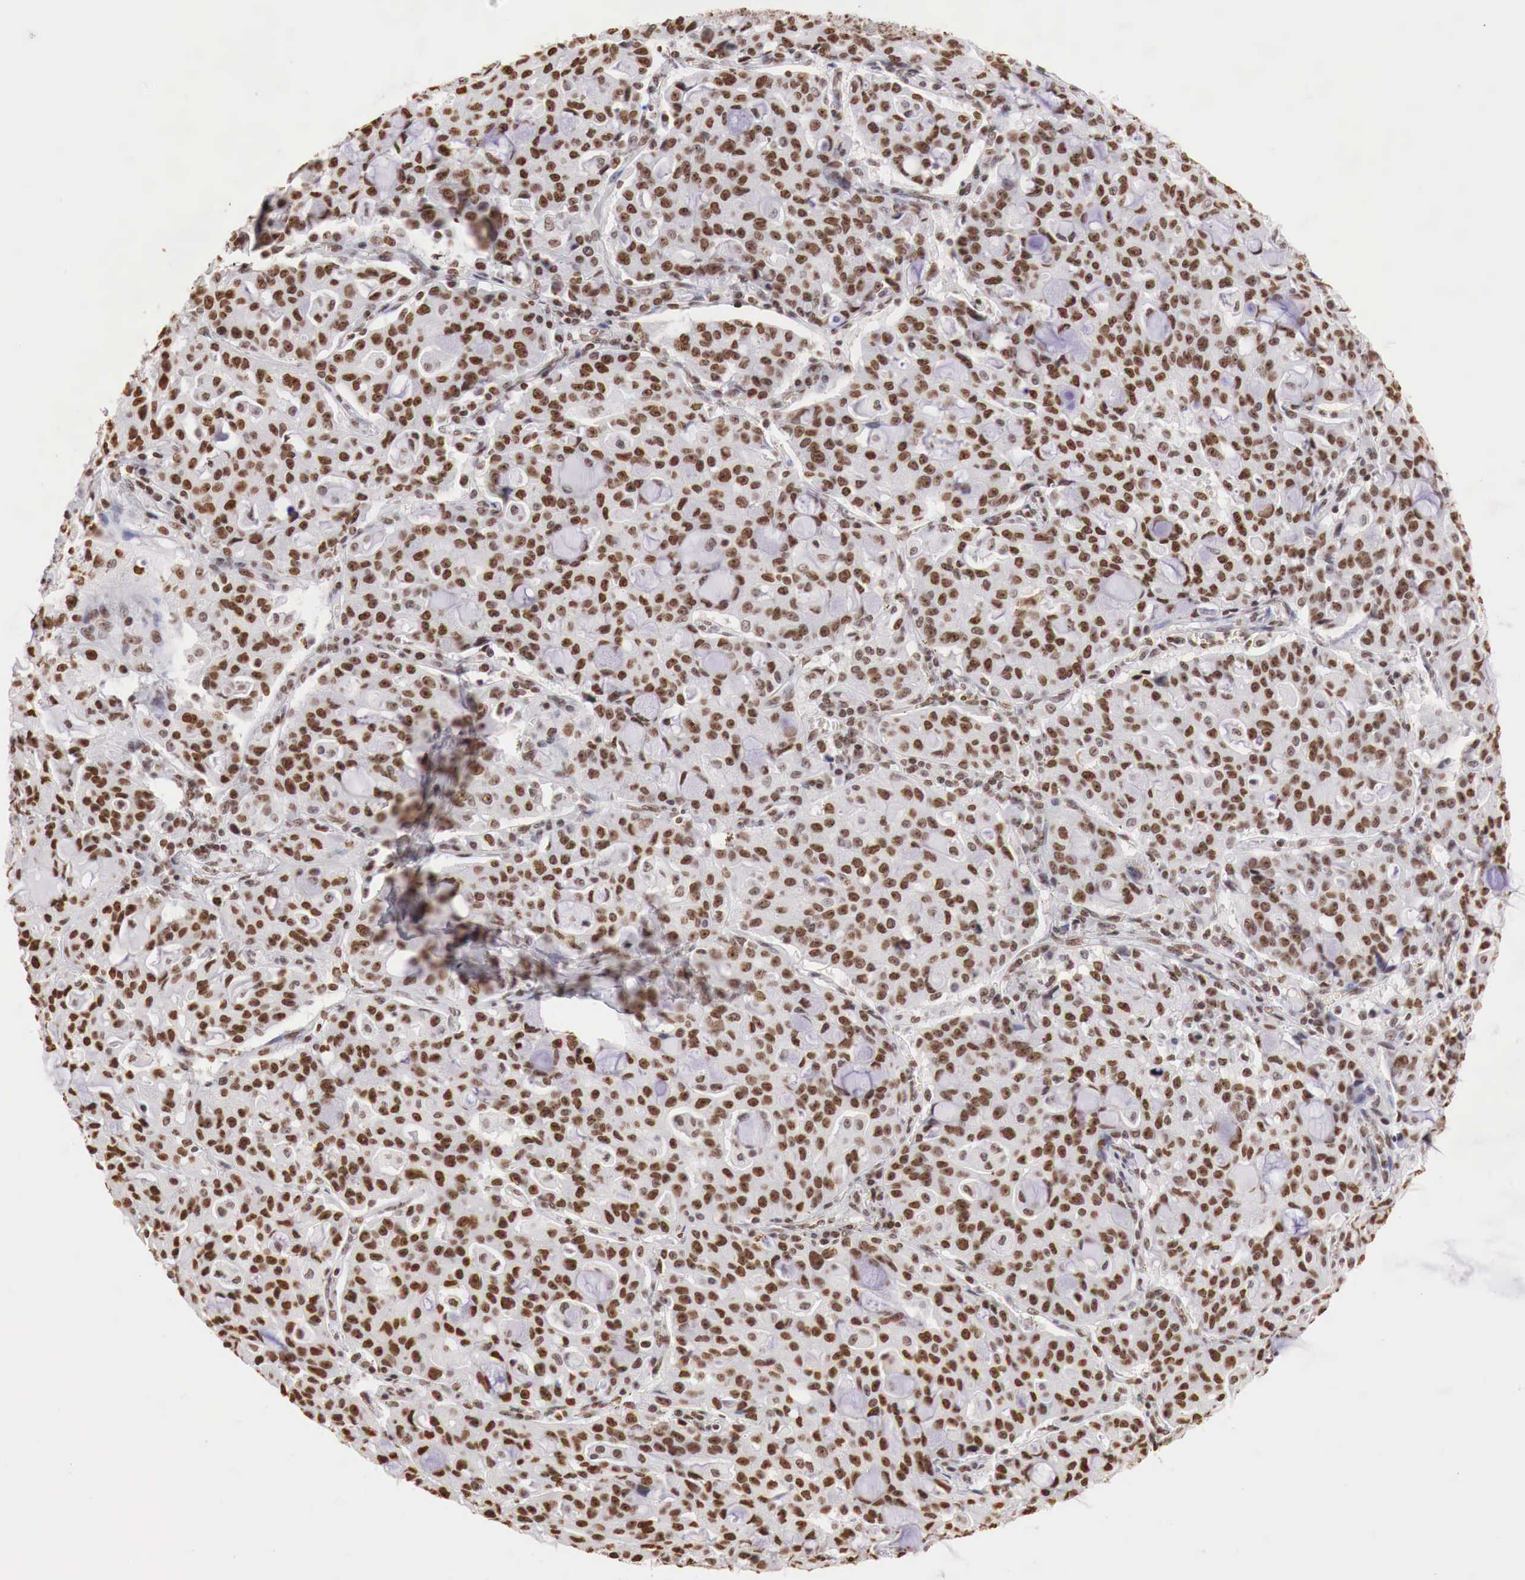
{"staining": {"intensity": "strong", "quantity": ">75%", "location": "nuclear"}, "tissue": "lung cancer", "cell_type": "Tumor cells", "image_type": "cancer", "snomed": [{"axis": "morphology", "description": "Adenocarcinoma, NOS"}, {"axis": "topography", "description": "Lung"}], "caption": "The photomicrograph displays staining of lung adenocarcinoma, revealing strong nuclear protein expression (brown color) within tumor cells. The staining was performed using DAB (3,3'-diaminobenzidine), with brown indicating positive protein expression. Nuclei are stained blue with hematoxylin.", "gene": "DKC1", "patient": {"sex": "female", "age": 44}}